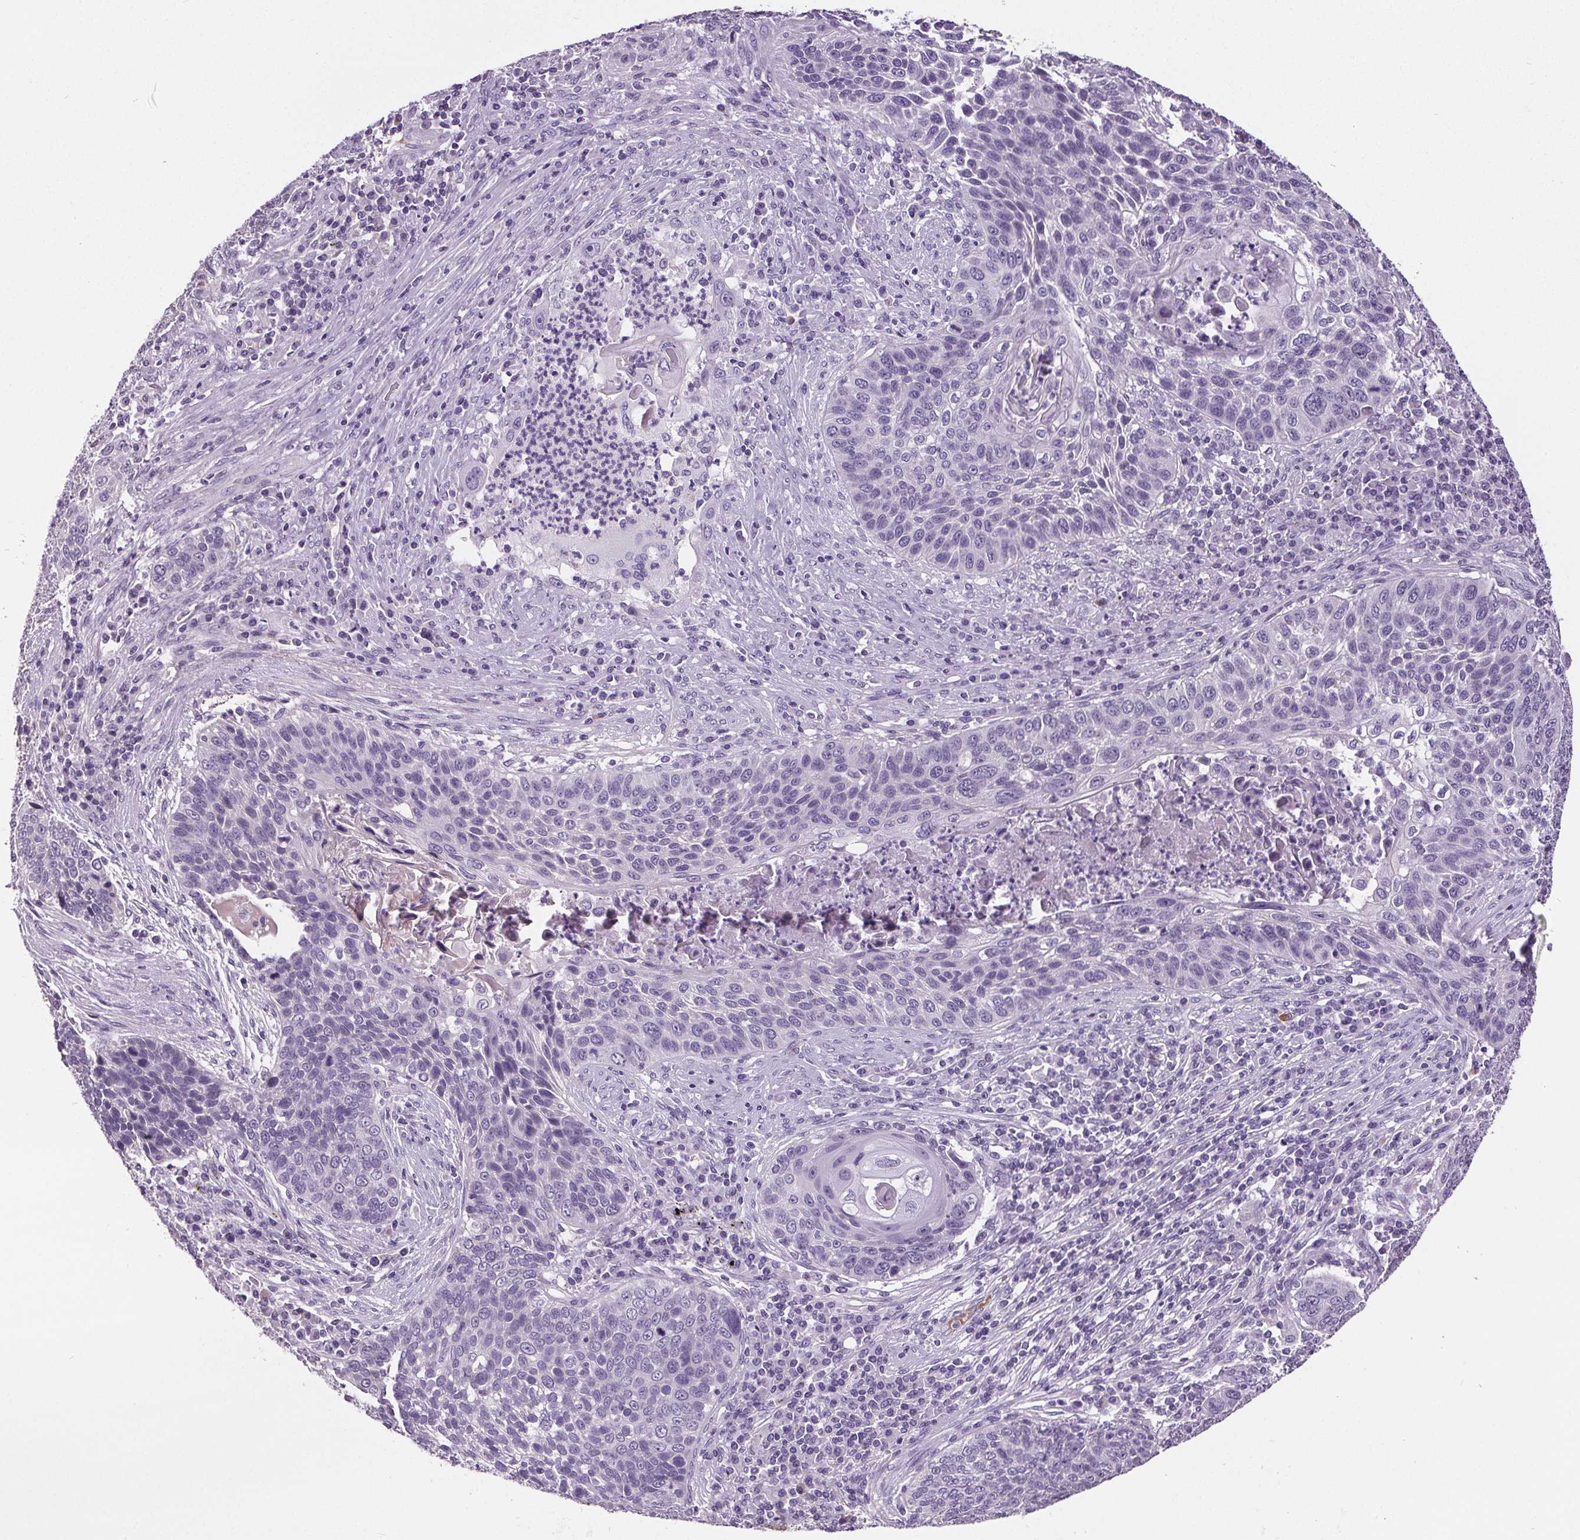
{"staining": {"intensity": "negative", "quantity": "none", "location": "none"}, "tissue": "lung cancer", "cell_type": "Tumor cells", "image_type": "cancer", "snomed": [{"axis": "morphology", "description": "Squamous cell carcinoma, NOS"}, {"axis": "morphology", "description": "Squamous cell carcinoma, metastatic, NOS"}, {"axis": "topography", "description": "Lung"}, {"axis": "topography", "description": "Pleura, NOS"}], "caption": "This is an IHC image of human squamous cell carcinoma (lung). There is no expression in tumor cells.", "gene": "CD5L", "patient": {"sex": "male", "age": 72}}